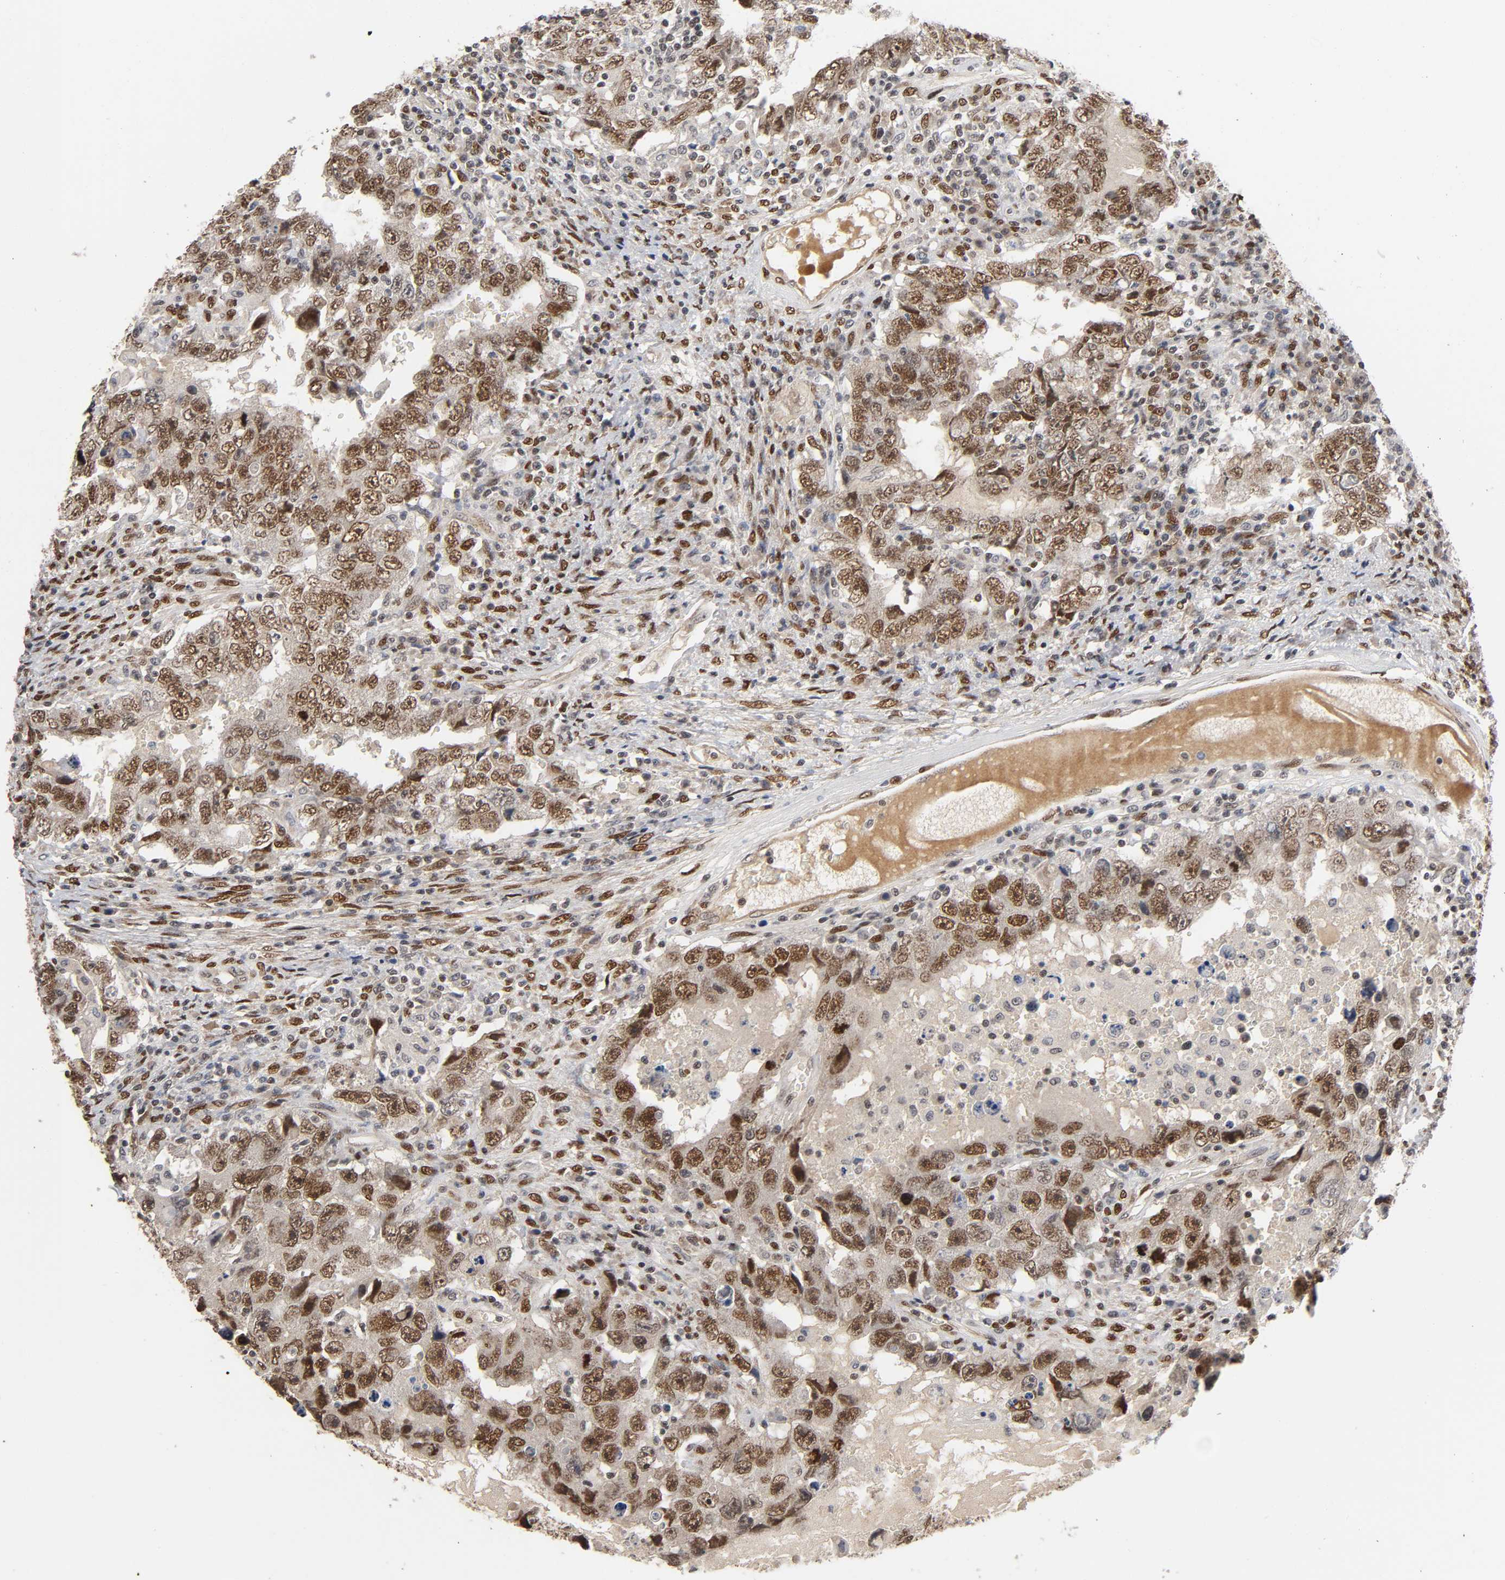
{"staining": {"intensity": "moderate", "quantity": ">75%", "location": "cytoplasmic/membranous,nuclear"}, "tissue": "testis cancer", "cell_type": "Tumor cells", "image_type": "cancer", "snomed": [{"axis": "morphology", "description": "Carcinoma, Embryonal, NOS"}, {"axis": "topography", "description": "Testis"}], "caption": "The histopathology image displays a brown stain indicating the presence of a protein in the cytoplasmic/membranous and nuclear of tumor cells in testis cancer (embryonal carcinoma).", "gene": "ZNF384", "patient": {"sex": "male", "age": 26}}